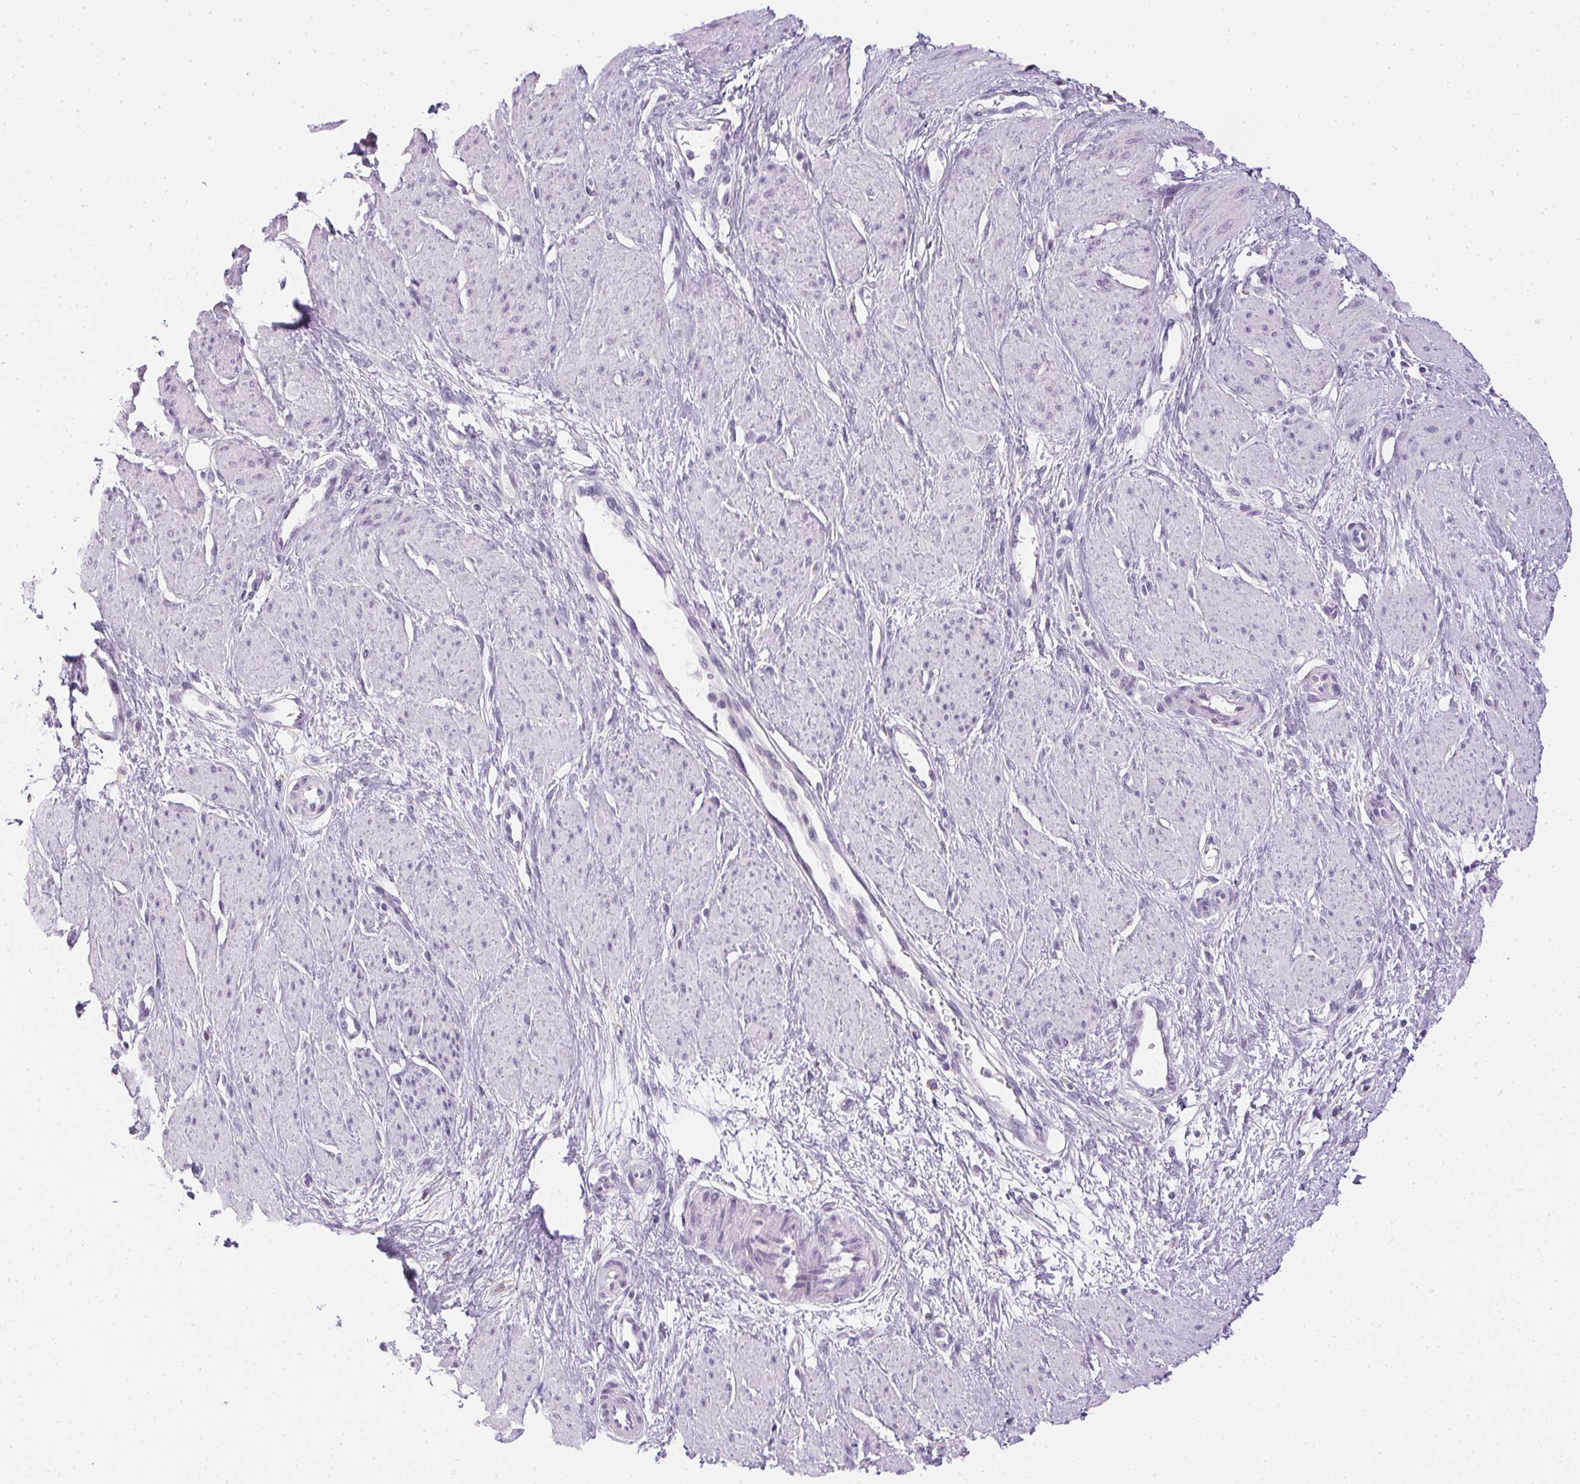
{"staining": {"intensity": "negative", "quantity": "none", "location": "none"}, "tissue": "smooth muscle", "cell_type": "Smooth muscle cells", "image_type": "normal", "snomed": [{"axis": "morphology", "description": "Normal tissue, NOS"}, {"axis": "topography", "description": "Smooth muscle"}, {"axis": "topography", "description": "Uterus"}], "caption": "The histopathology image reveals no significant positivity in smooth muscle cells of smooth muscle. (DAB immunohistochemistry with hematoxylin counter stain).", "gene": "PRL", "patient": {"sex": "female", "age": 39}}